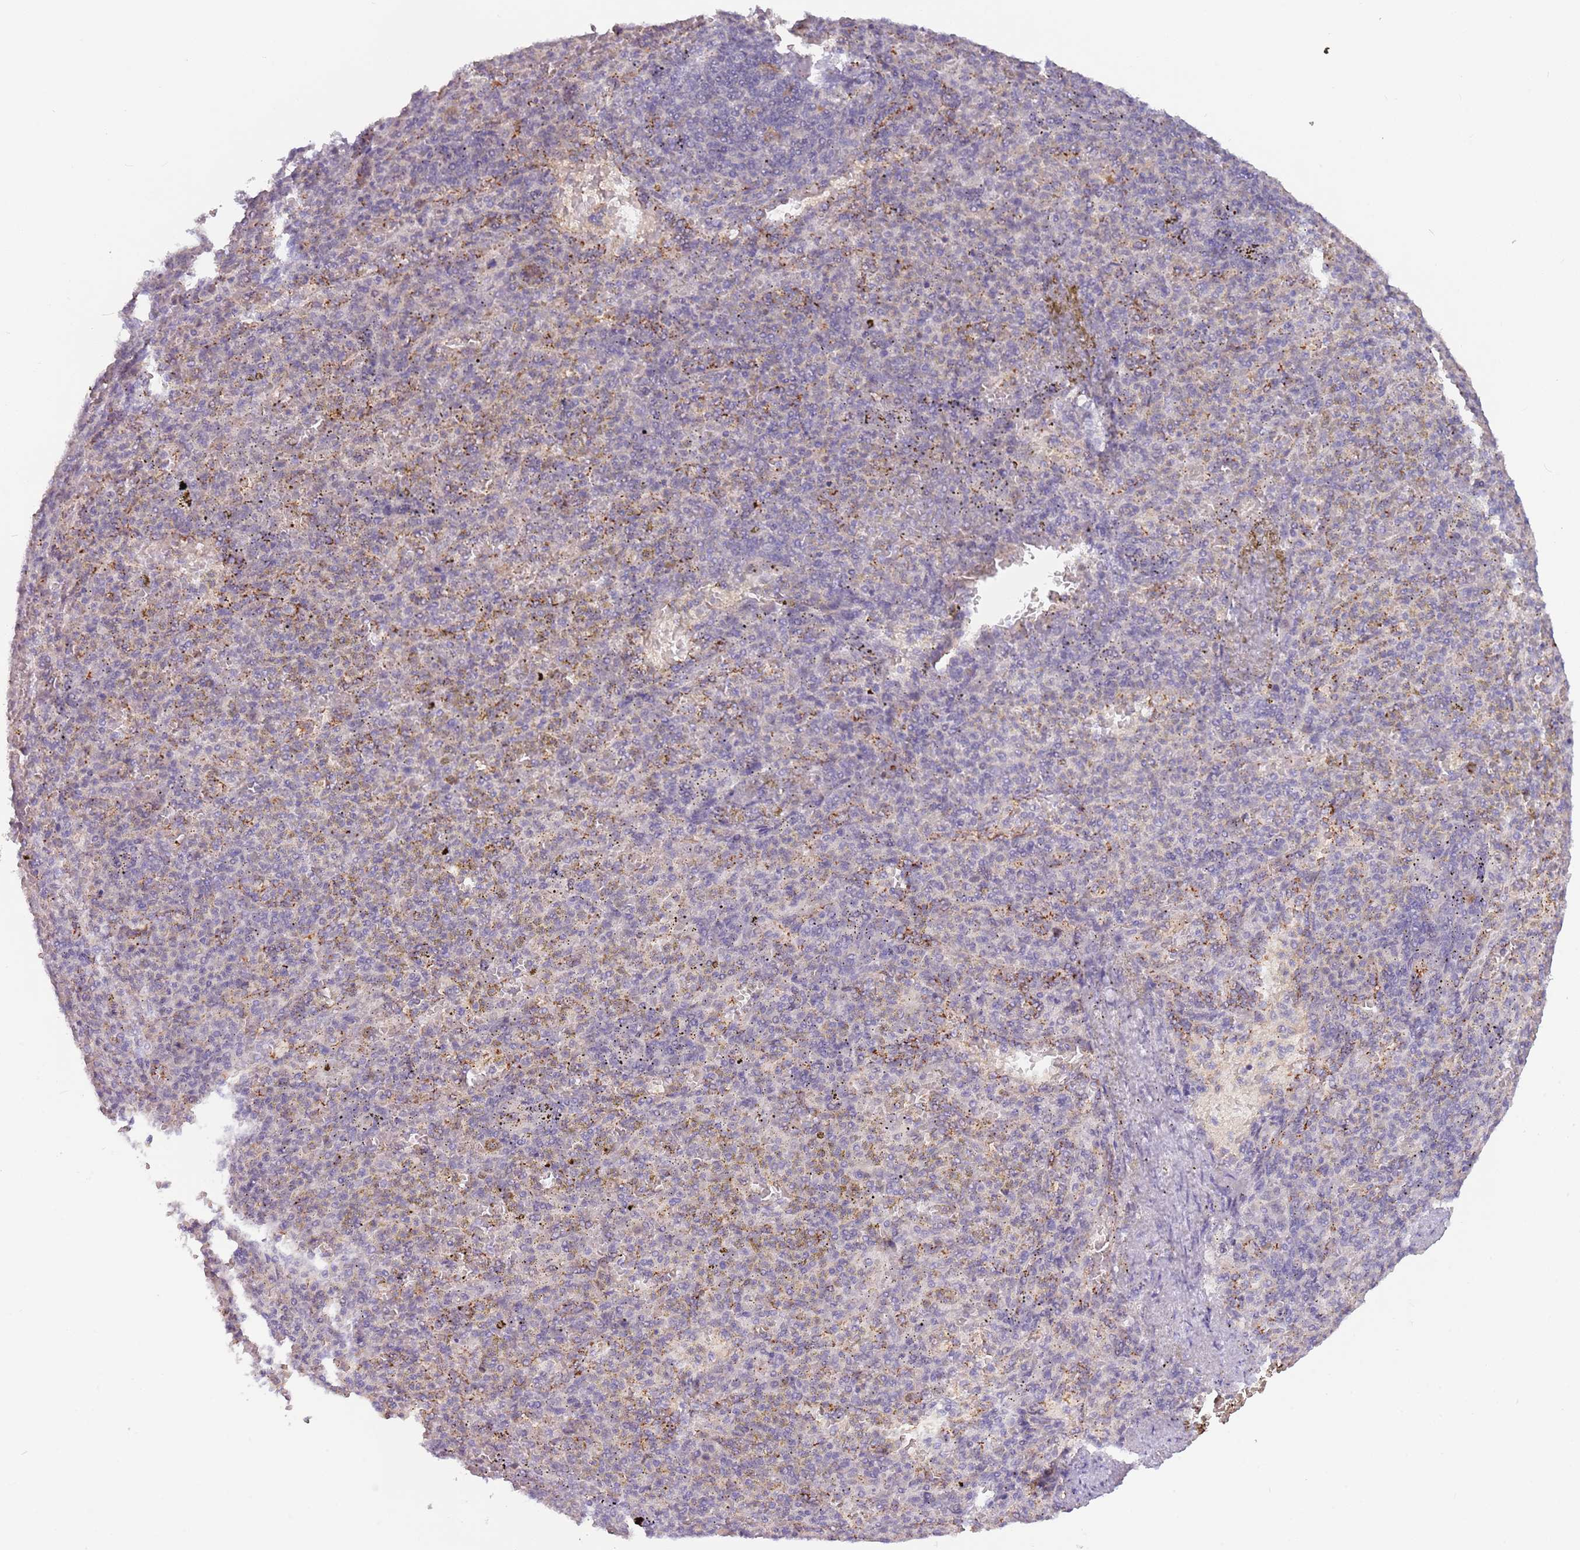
{"staining": {"intensity": "negative", "quantity": "none", "location": "none"}, "tissue": "spleen", "cell_type": "Cells in red pulp", "image_type": "normal", "snomed": [{"axis": "morphology", "description": "Normal tissue, NOS"}, {"axis": "topography", "description": "Spleen"}], "caption": "IHC of normal human spleen exhibits no staining in cells in red pulp.", "gene": "LDHD", "patient": {"sex": "female", "age": 74}}